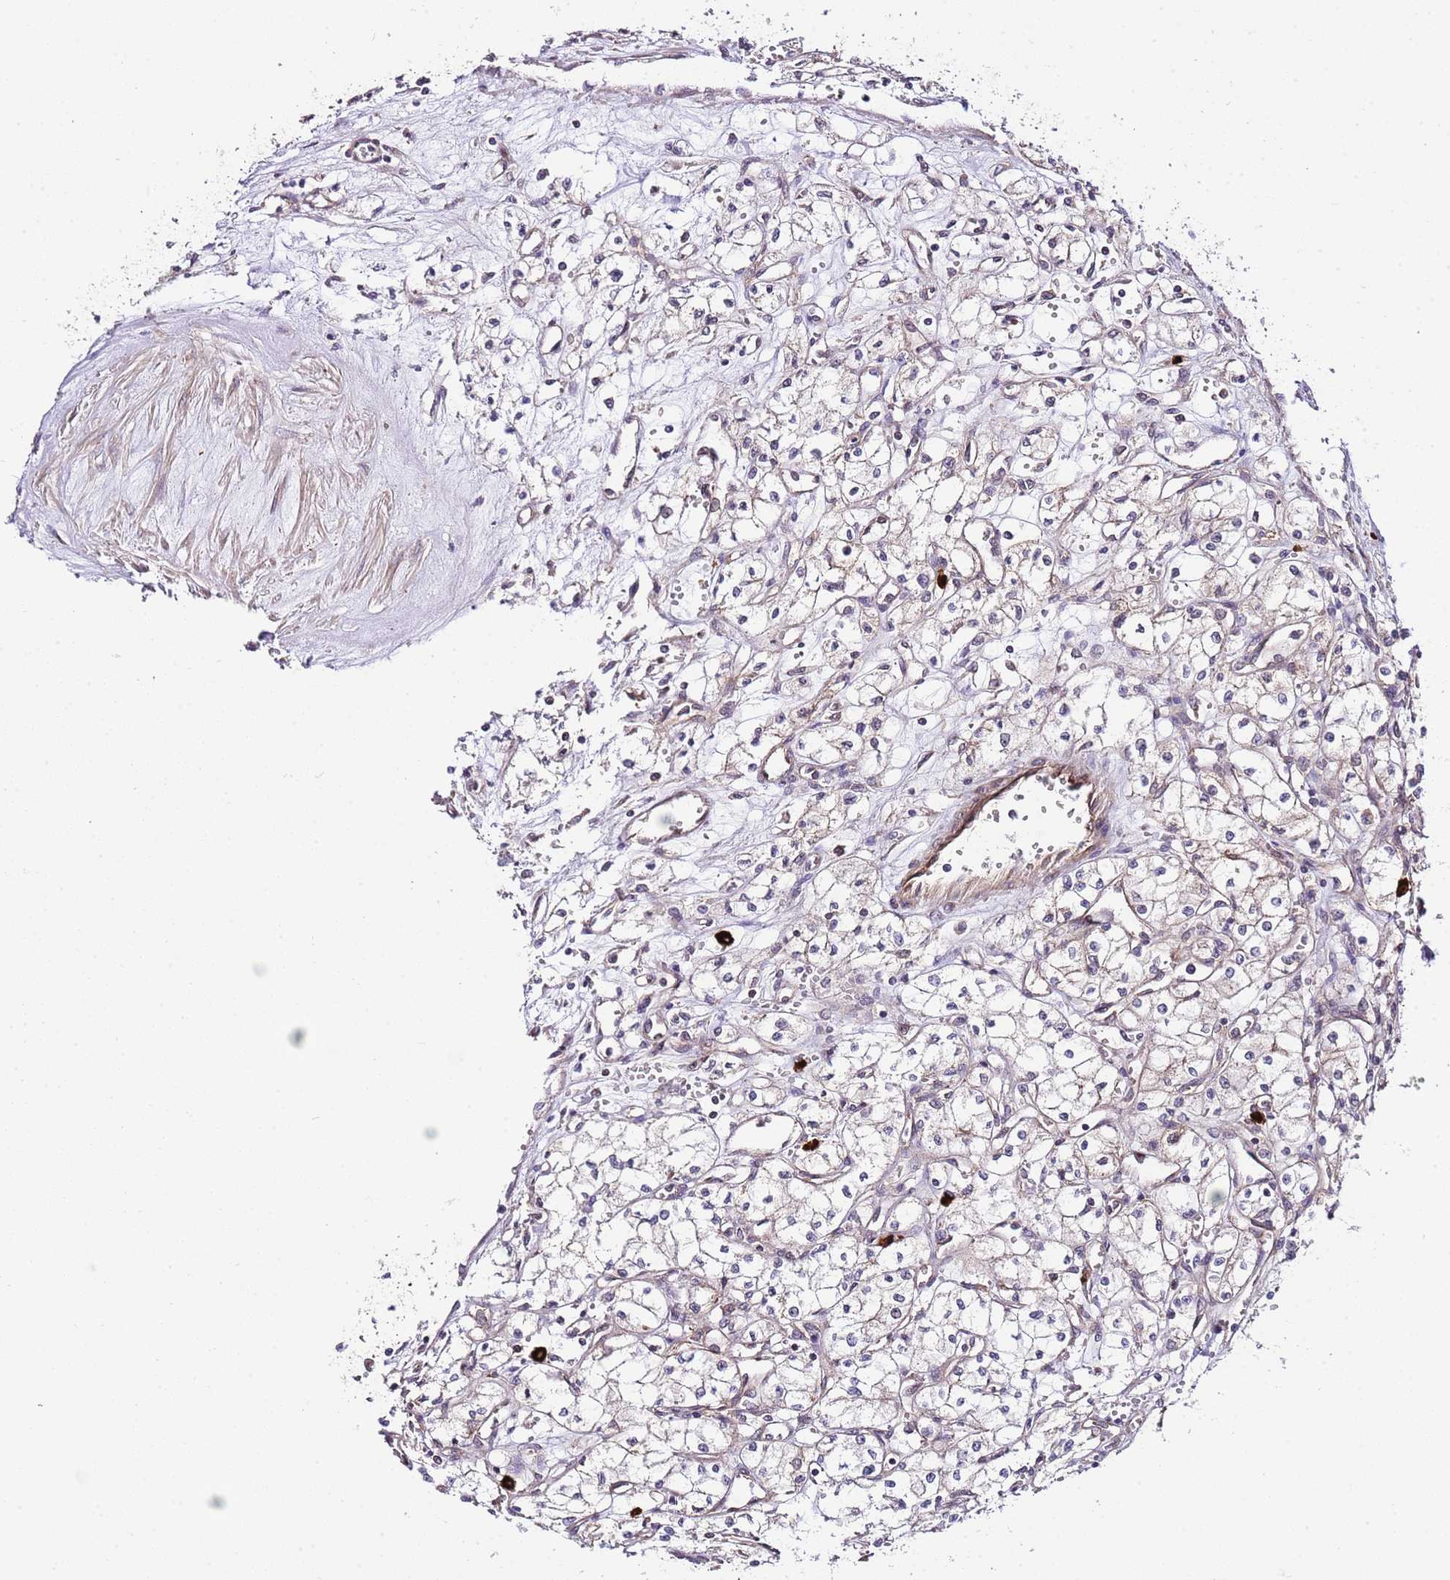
{"staining": {"intensity": "negative", "quantity": "none", "location": "none"}, "tissue": "renal cancer", "cell_type": "Tumor cells", "image_type": "cancer", "snomed": [{"axis": "morphology", "description": "Adenocarcinoma, NOS"}, {"axis": "topography", "description": "Kidney"}], "caption": "Tumor cells show no significant protein staining in adenocarcinoma (renal). Nuclei are stained in blue.", "gene": "DONSON", "patient": {"sex": "male", "age": 59}}